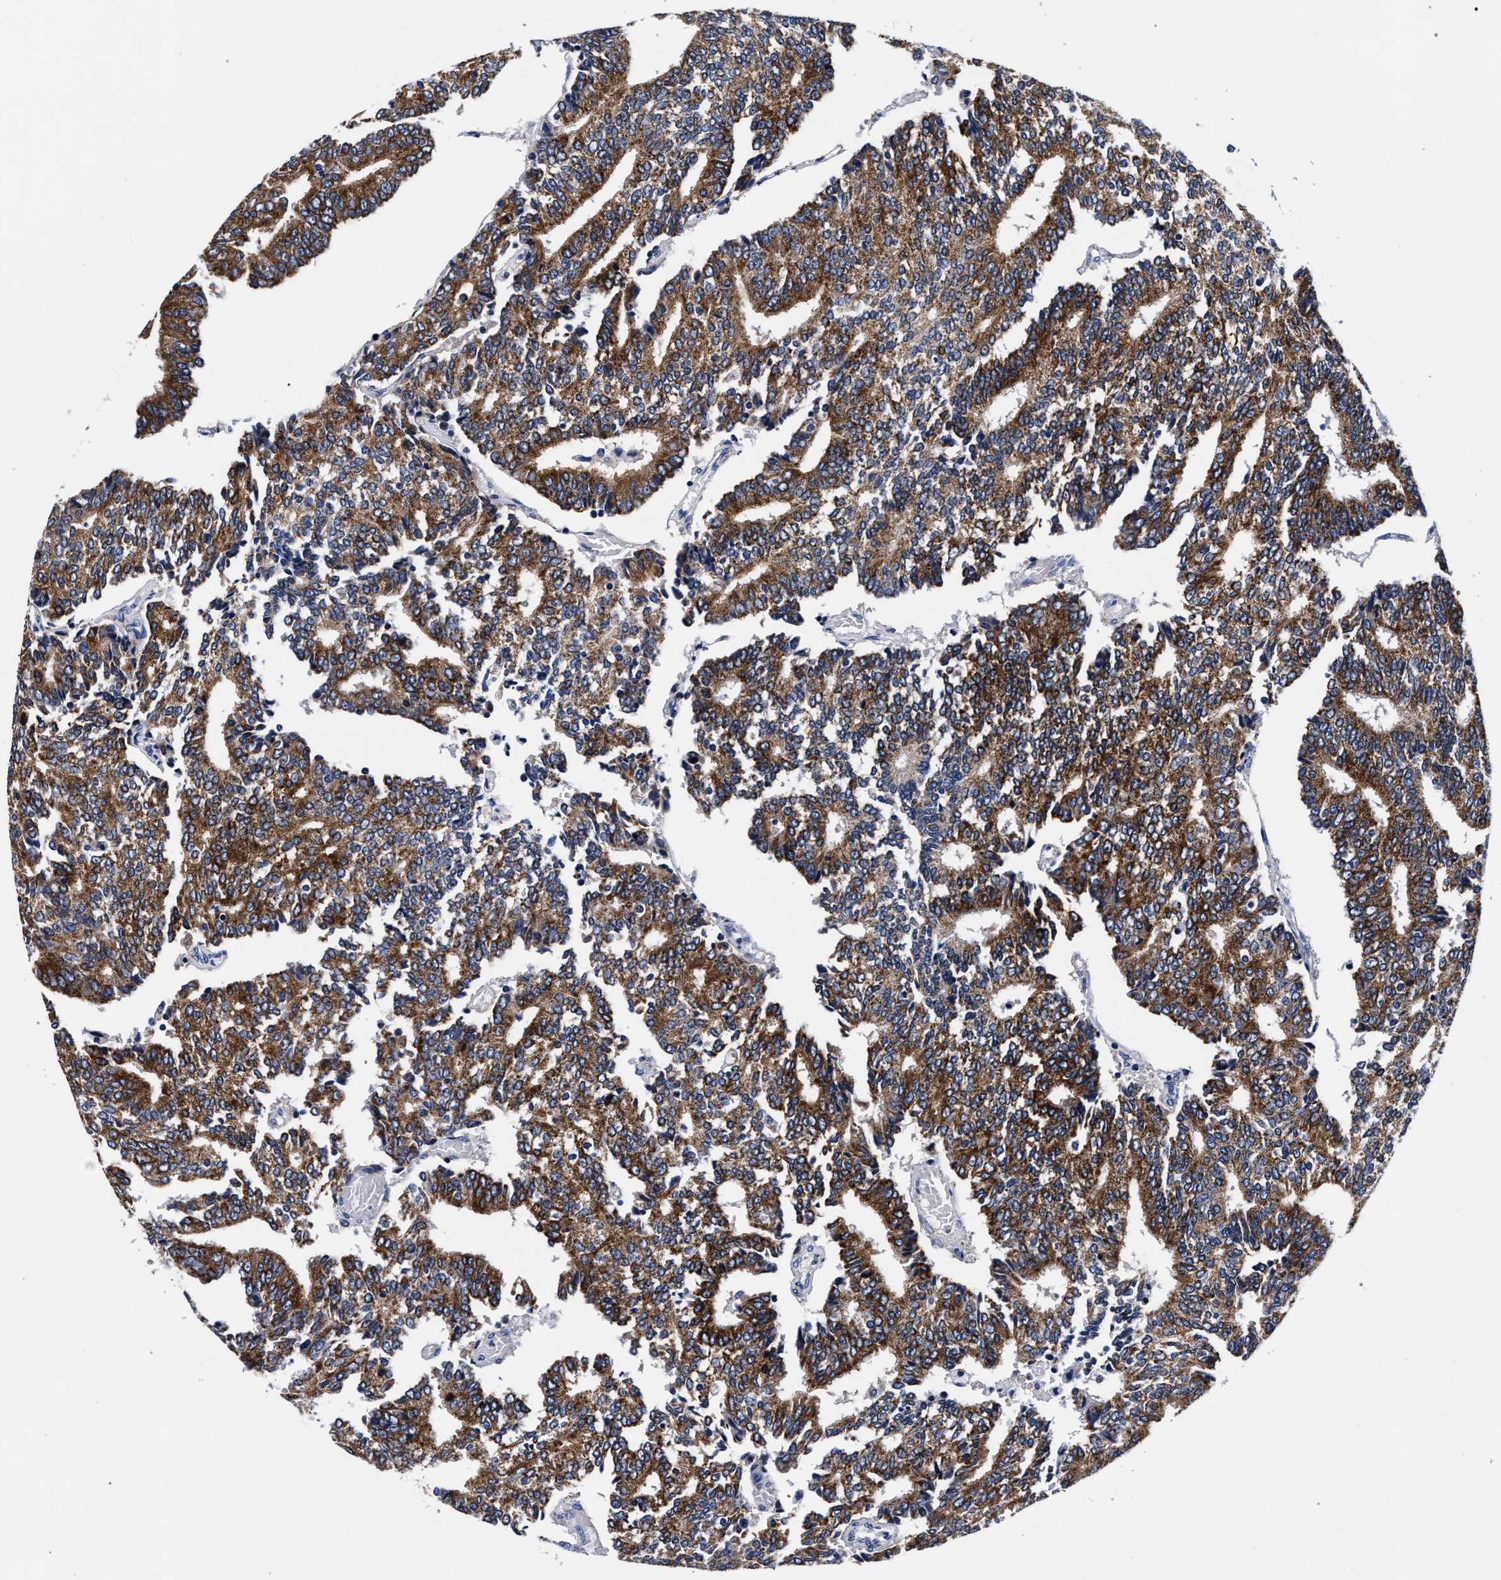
{"staining": {"intensity": "strong", "quantity": ">75%", "location": "cytoplasmic/membranous"}, "tissue": "prostate cancer", "cell_type": "Tumor cells", "image_type": "cancer", "snomed": [{"axis": "morphology", "description": "Adenocarcinoma, High grade"}, {"axis": "topography", "description": "Prostate"}], "caption": "The immunohistochemical stain labels strong cytoplasmic/membranous expression in tumor cells of prostate cancer (adenocarcinoma (high-grade)) tissue.", "gene": "RAB3B", "patient": {"sex": "male", "age": 55}}